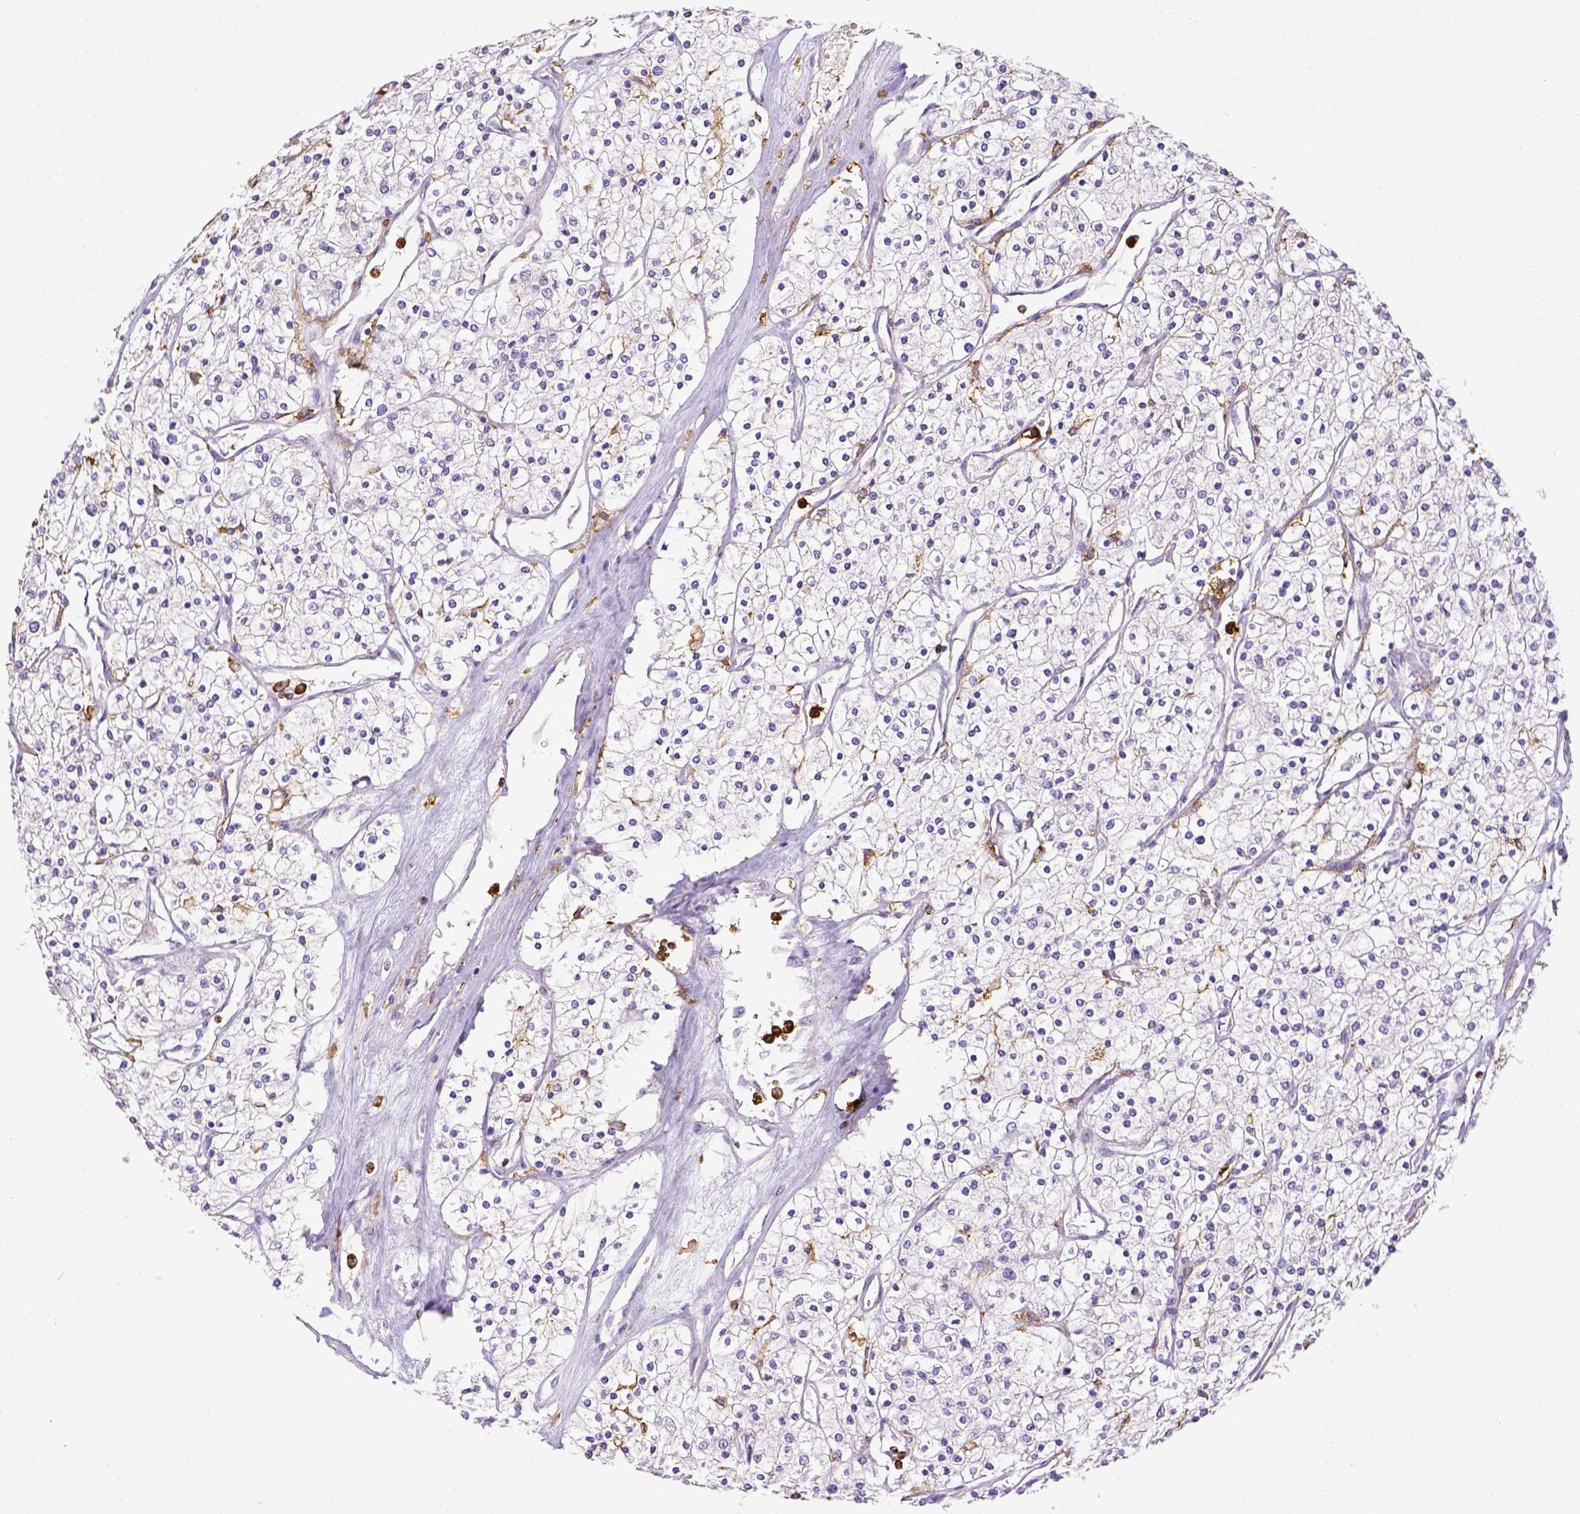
{"staining": {"intensity": "negative", "quantity": "none", "location": "none"}, "tissue": "renal cancer", "cell_type": "Tumor cells", "image_type": "cancer", "snomed": [{"axis": "morphology", "description": "Adenocarcinoma, NOS"}, {"axis": "topography", "description": "Kidney"}], "caption": "IHC histopathology image of renal cancer stained for a protein (brown), which reveals no staining in tumor cells.", "gene": "ITGAM", "patient": {"sex": "male", "age": 80}}